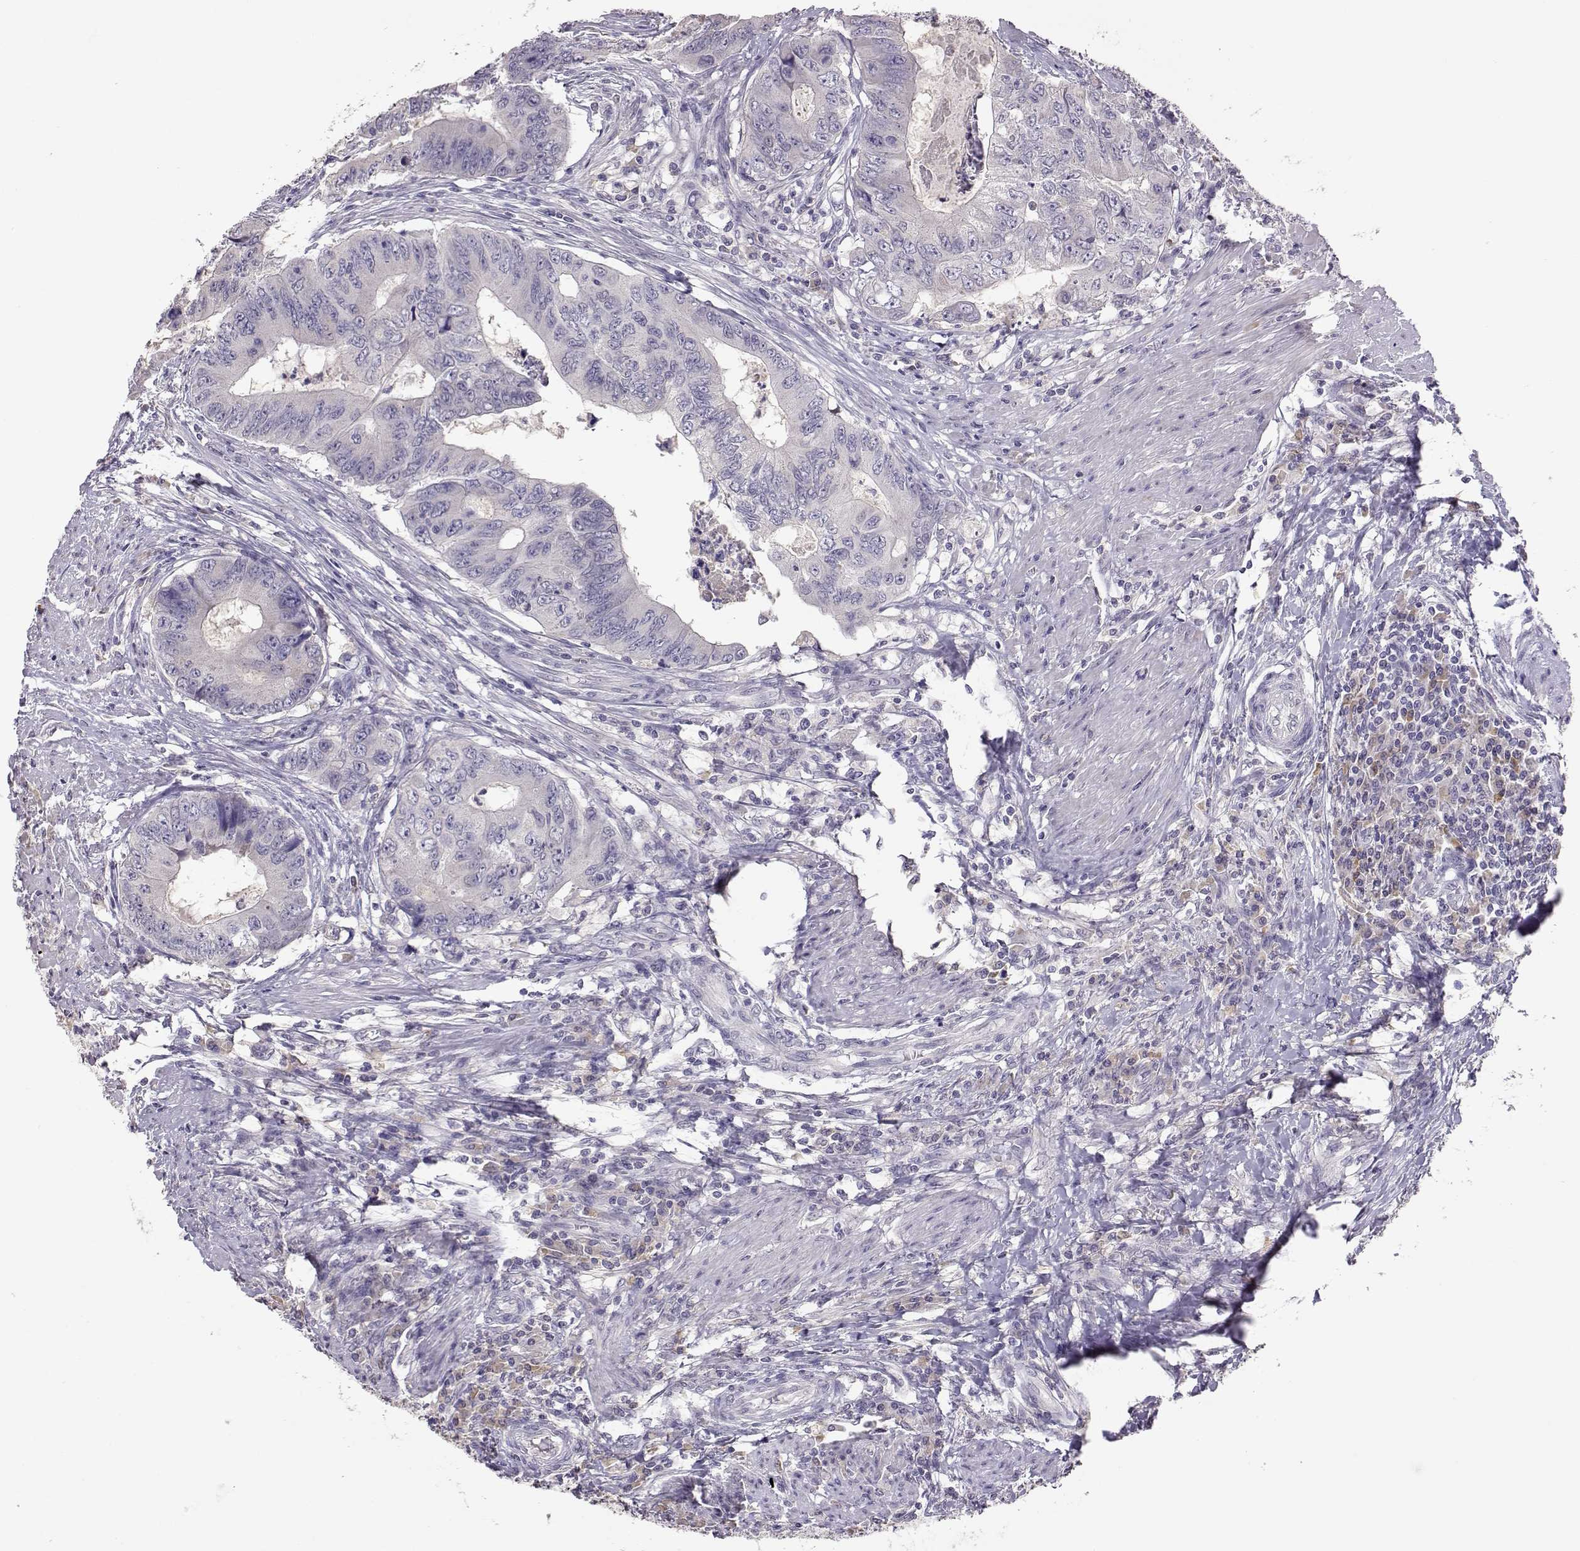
{"staining": {"intensity": "negative", "quantity": "none", "location": "none"}, "tissue": "colorectal cancer", "cell_type": "Tumor cells", "image_type": "cancer", "snomed": [{"axis": "morphology", "description": "Adenocarcinoma, NOS"}, {"axis": "topography", "description": "Colon"}], "caption": "Tumor cells are negative for brown protein staining in colorectal cancer (adenocarcinoma). (Brightfield microscopy of DAB immunohistochemistry at high magnification).", "gene": "TACR1", "patient": {"sex": "male", "age": 53}}